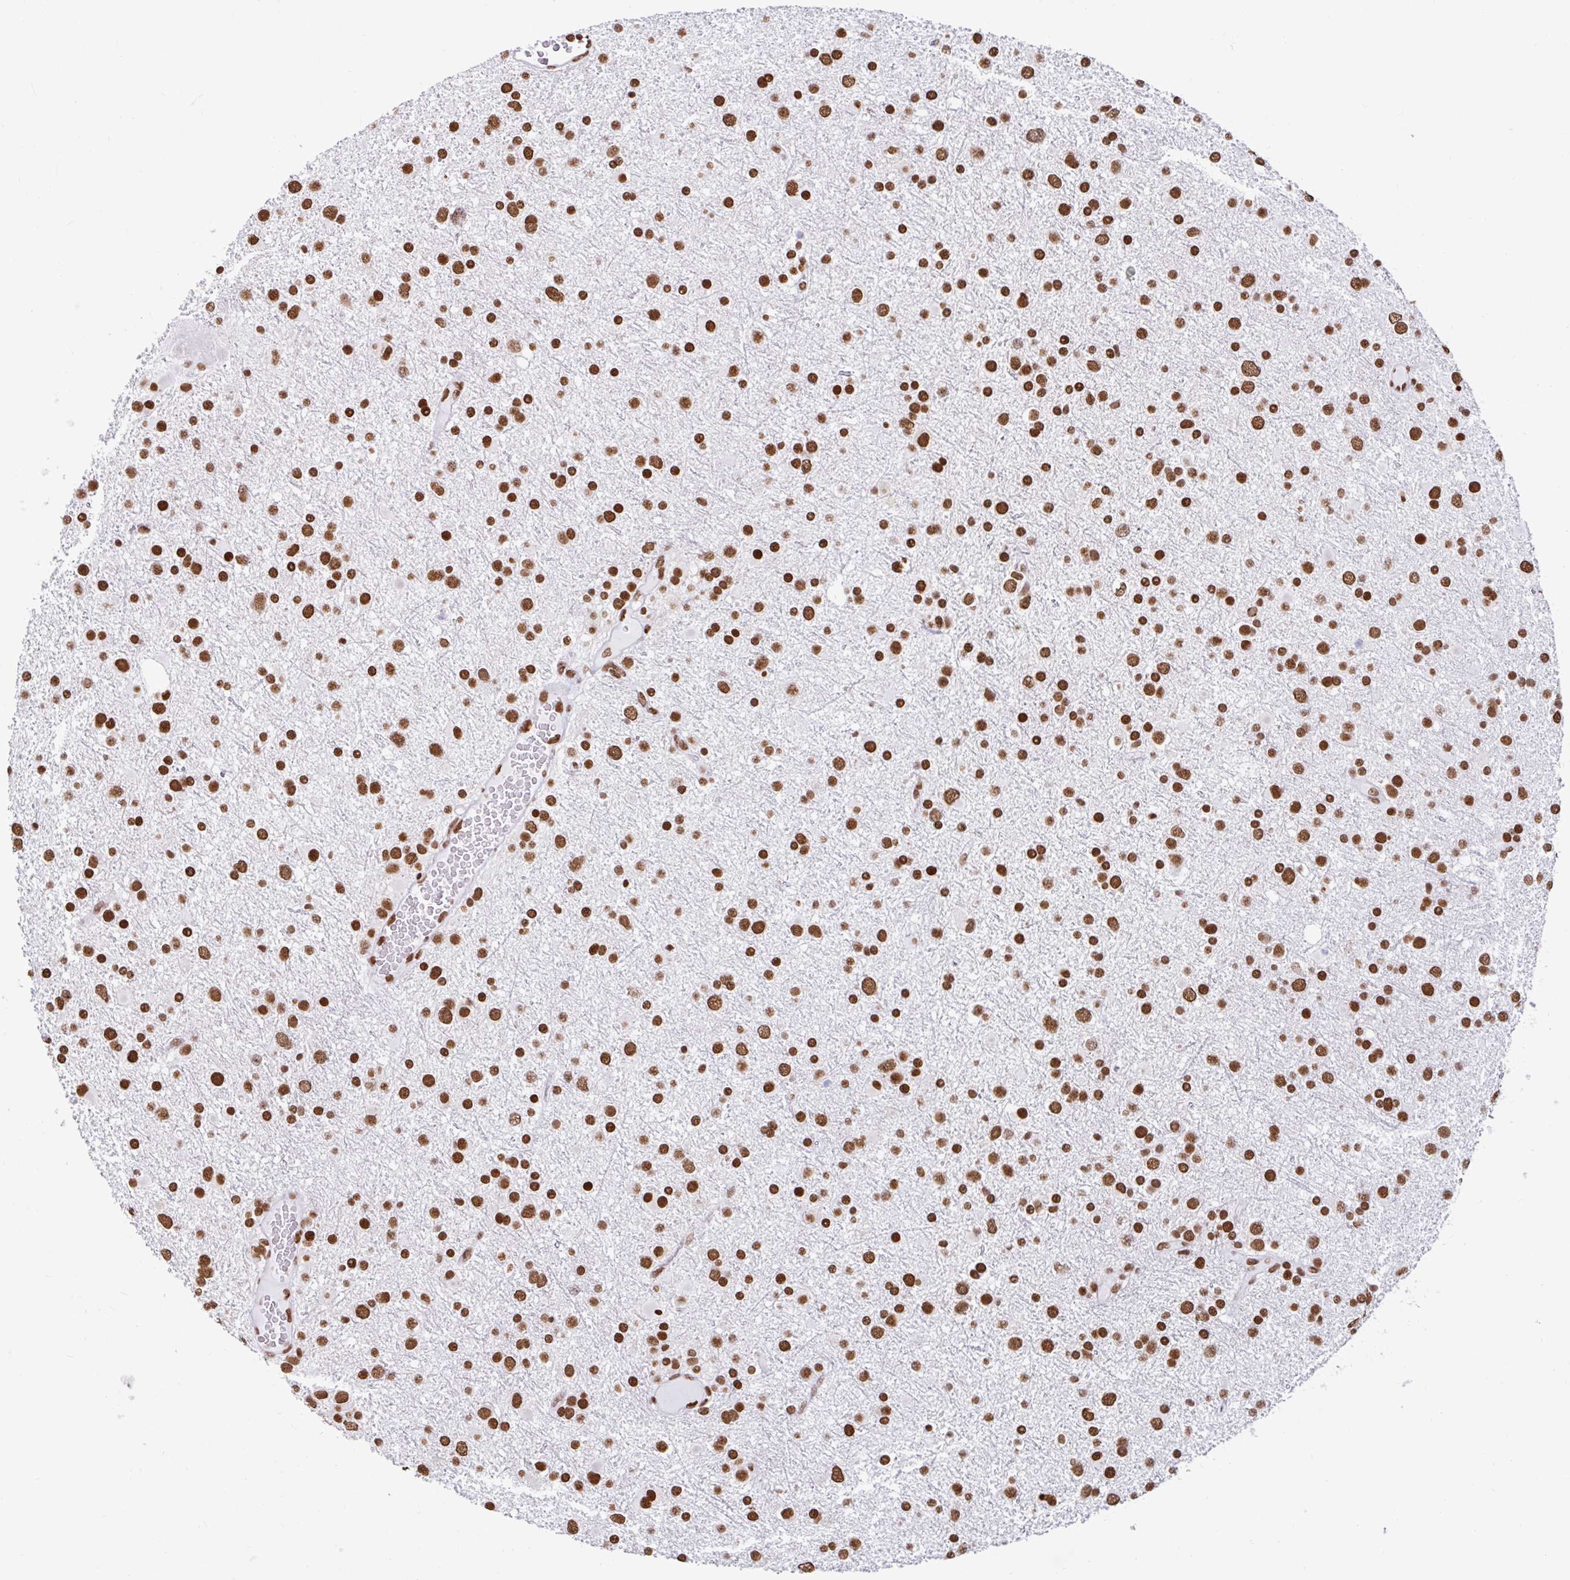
{"staining": {"intensity": "strong", "quantity": ">75%", "location": "nuclear"}, "tissue": "glioma", "cell_type": "Tumor cells", "image_type": "cancer", "snomed": [{"axis": "morphology", "description": "Glioma, malignant, Low grade"}, {"axis": "topography", "description": "Brain"}], "caption": "High-magnification brightfield microscopy of malignant low-grade glioma stained with DAB (brown) and counterstained with hematoxylin (blue). tumor cells exhibit strong nuclear staining is present in approximately>75% of cells. The staining was performed using DAB, with brown indicating positive protein expression. Nuclei are stained blue with hematoxylin.", "gene": "KHDRBS1", "patient": {"sex": "female", "age": 32}}